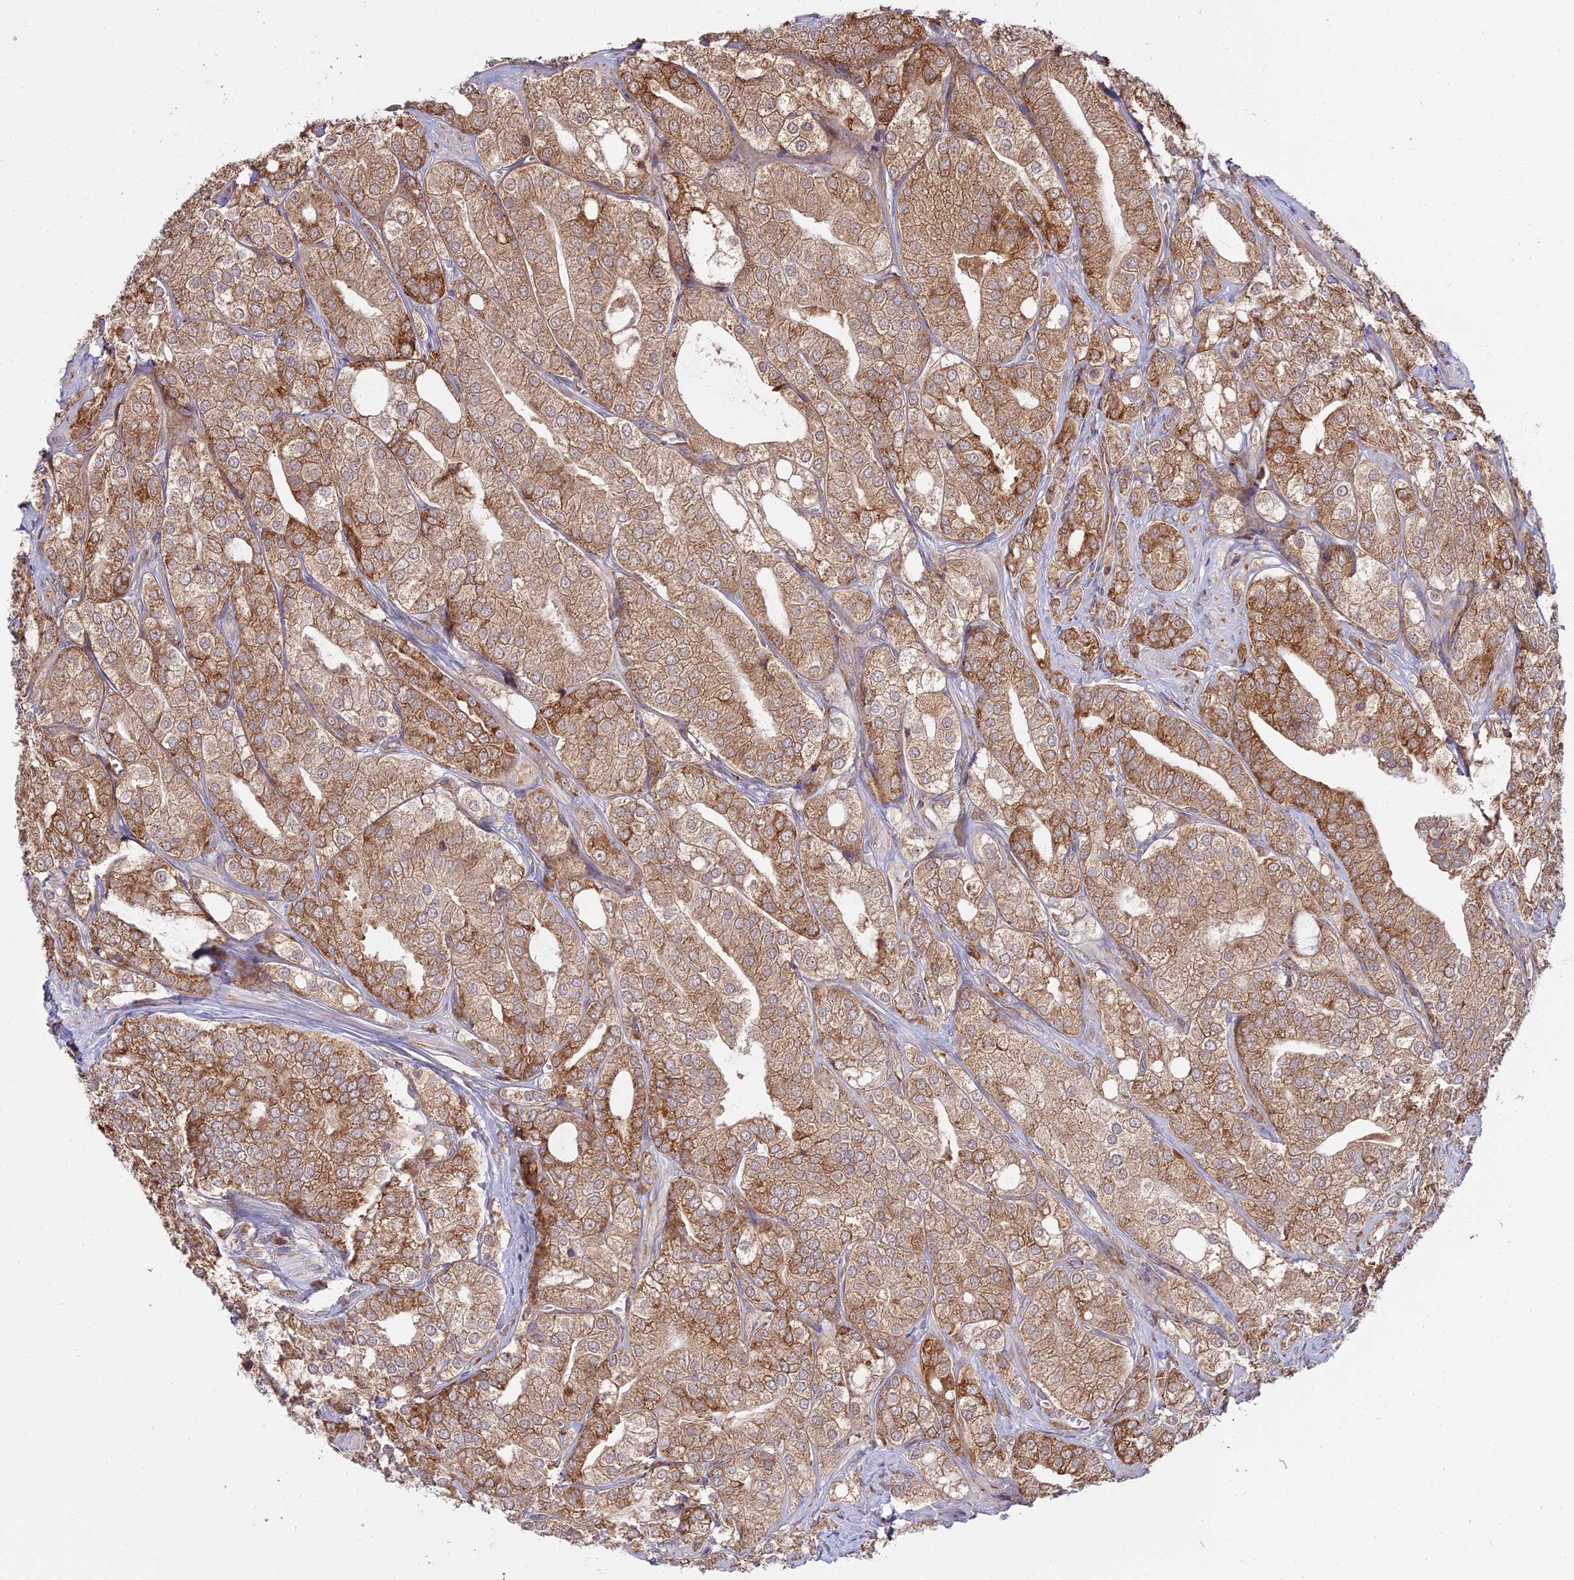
{"staining": {"intensity": "moderate", "quantity": ">75%", "location": "cytoplasmic/membranous"}, "tissue": "prostate cancer", "cell_type": "Tumor cells", "image_type": "cancer", "snomed": [{"axis": "morphology", "description": "Adenocarcinoma, High grade"}, {"axis": "topography", "description": "Prostate"}], "caption": "Immunohistochemical staining of prostate adenocarcinoma (high-grade) displays medium levels of moderate cytoplasmic/membranous protein expression in about >75% of tumor cells. The protein is shown in brown color, while the nuclei are stained blue.", "gene": "RPL26", "patient": {"sex": "male", "age": 50}}